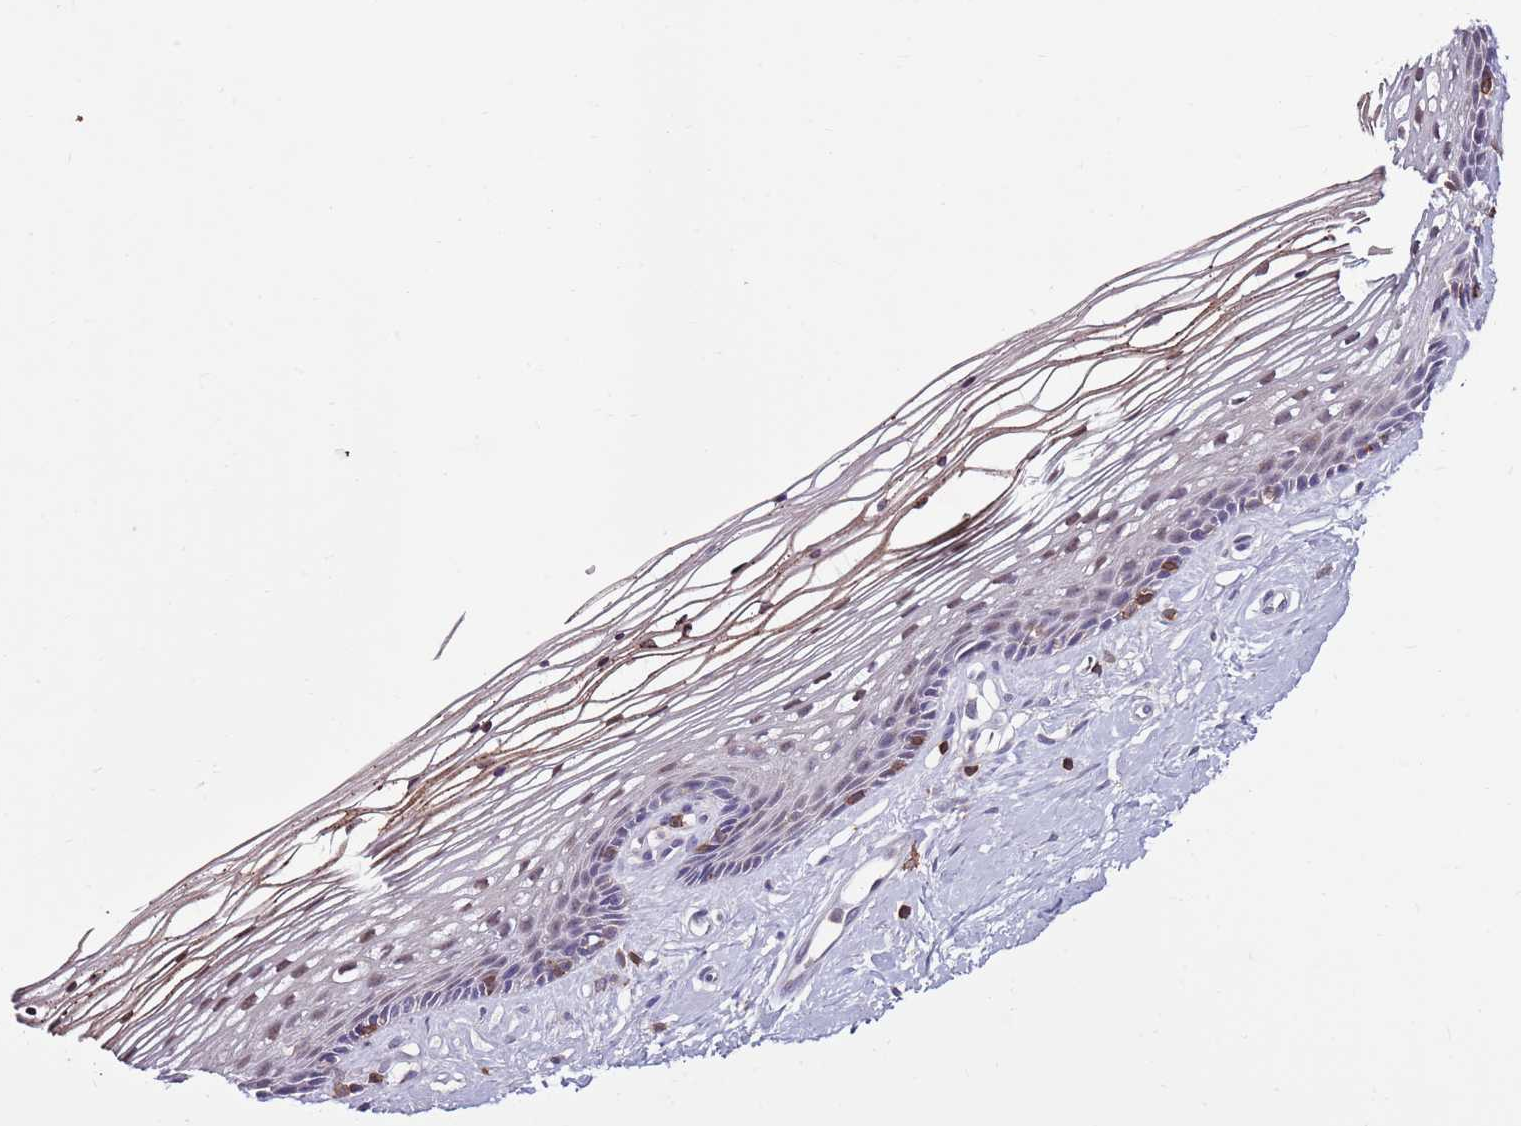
{"staining": {"intensity": "moderate", "quantity": "<25%", "location": "cytoplasmic/membranous"}, "tissue": "vagina", "cell_type": "Squamous epithelial cells", "image_type": "normal", "snomed": [{"axis": "morphology", "description": "Normal tissue, NOS"}, {"axis": "topography", "description": "Vagina"}], "caption": "Immunohistochemistry photomicrograph of unremarkable human vagina stained for a protein (brown), which exhibits low levels of moderate cytoplasmic/membranous expression in about <25% of squamous epithelial cells.", "gene": "ZSWIM1", "patient": {"sex": "female", "age": 46}}